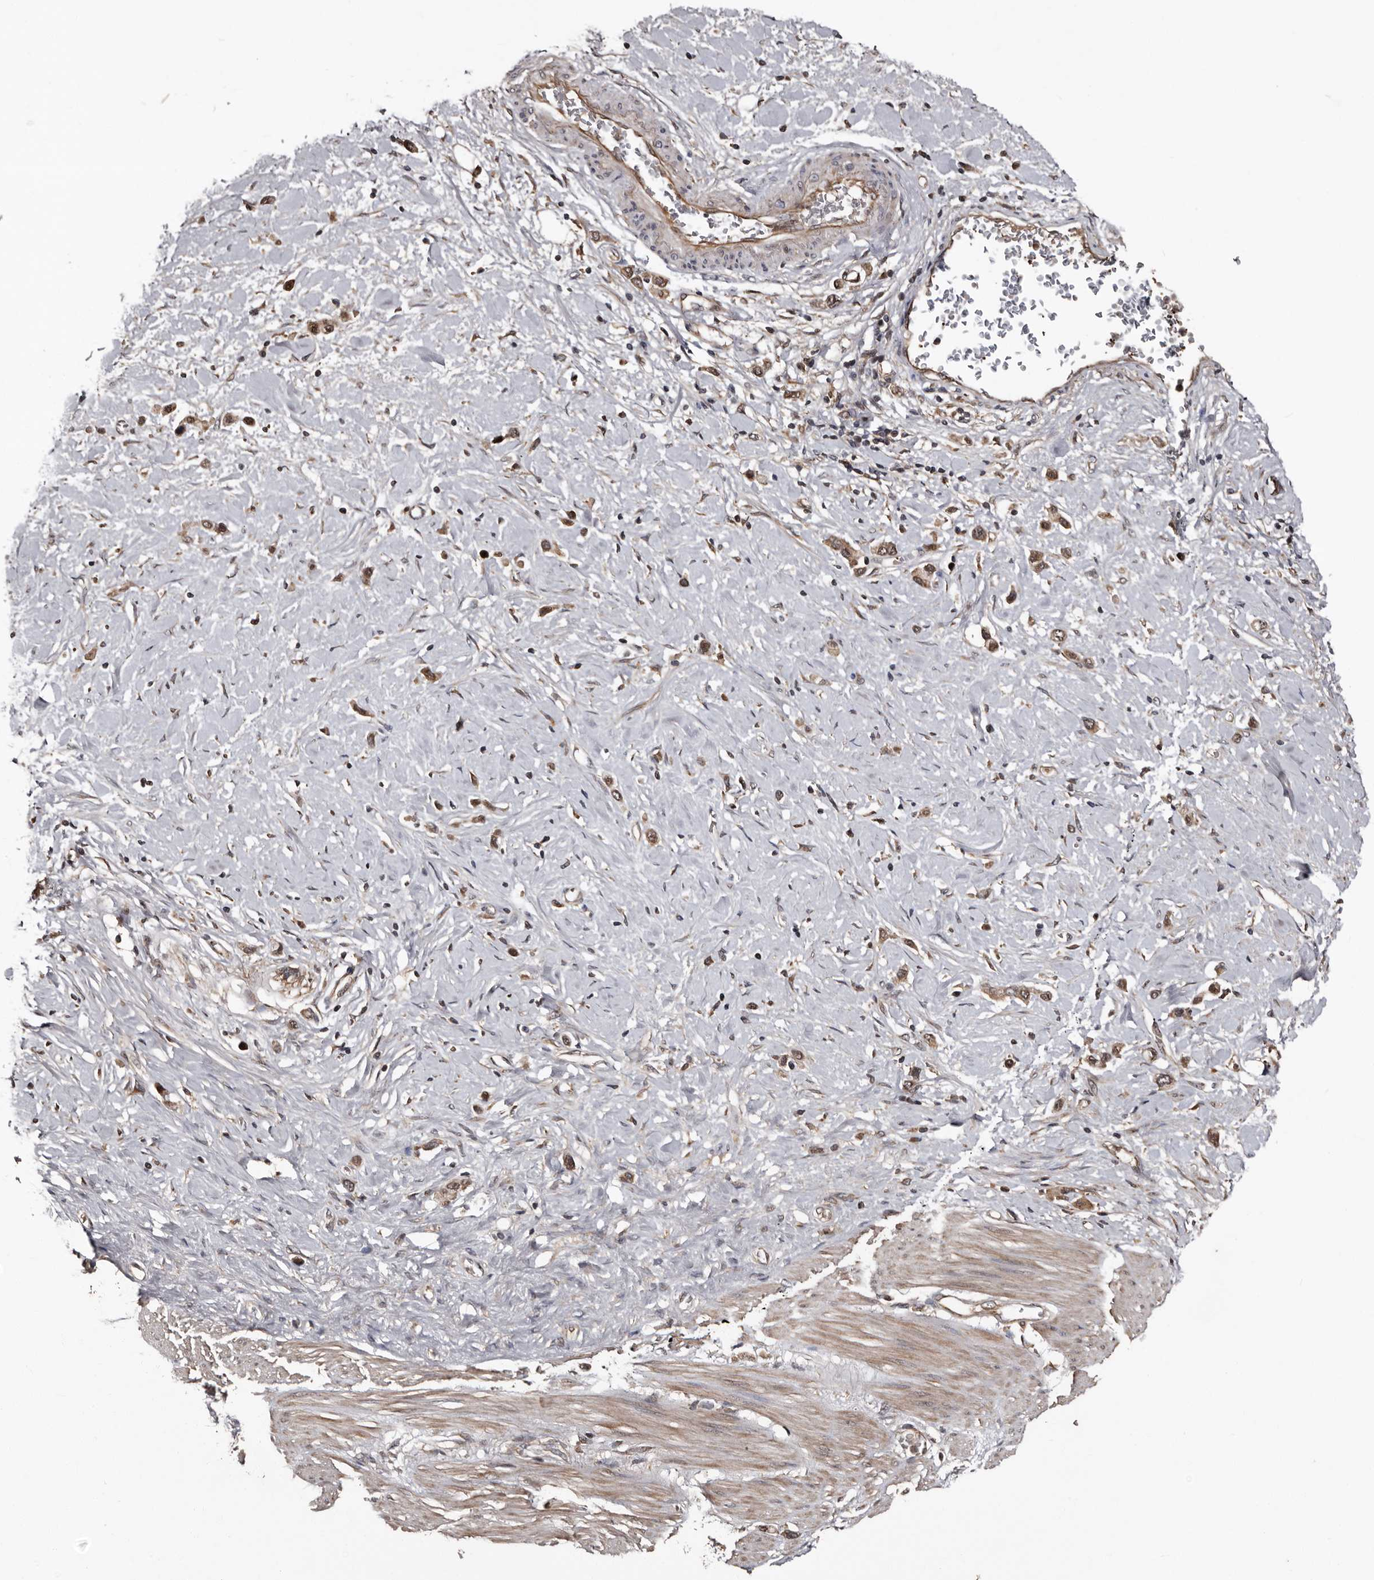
{"staining": {"intensity": "weak", "quantity": ">75%", "location": "cytoplasmic/membranous,nuclear"}, "tissue": "stomach cancer", "cell_type": "Tumor cells", "image_type": "cancer", "snomed": [{"axis": "morphology", "description": "Adenocarcinoma, NOS"}, {"axis": "topography", "description": "Stomach"}], "caption": "This is an image of immunohistochemistry (IHC) staining of stomach cancer, which shows weak positivity in the cytoplasmic/membranous and nuclear of tumor cells.", "gene": "SERTAD4", "patient": {"sex": "female", "age": 65}}